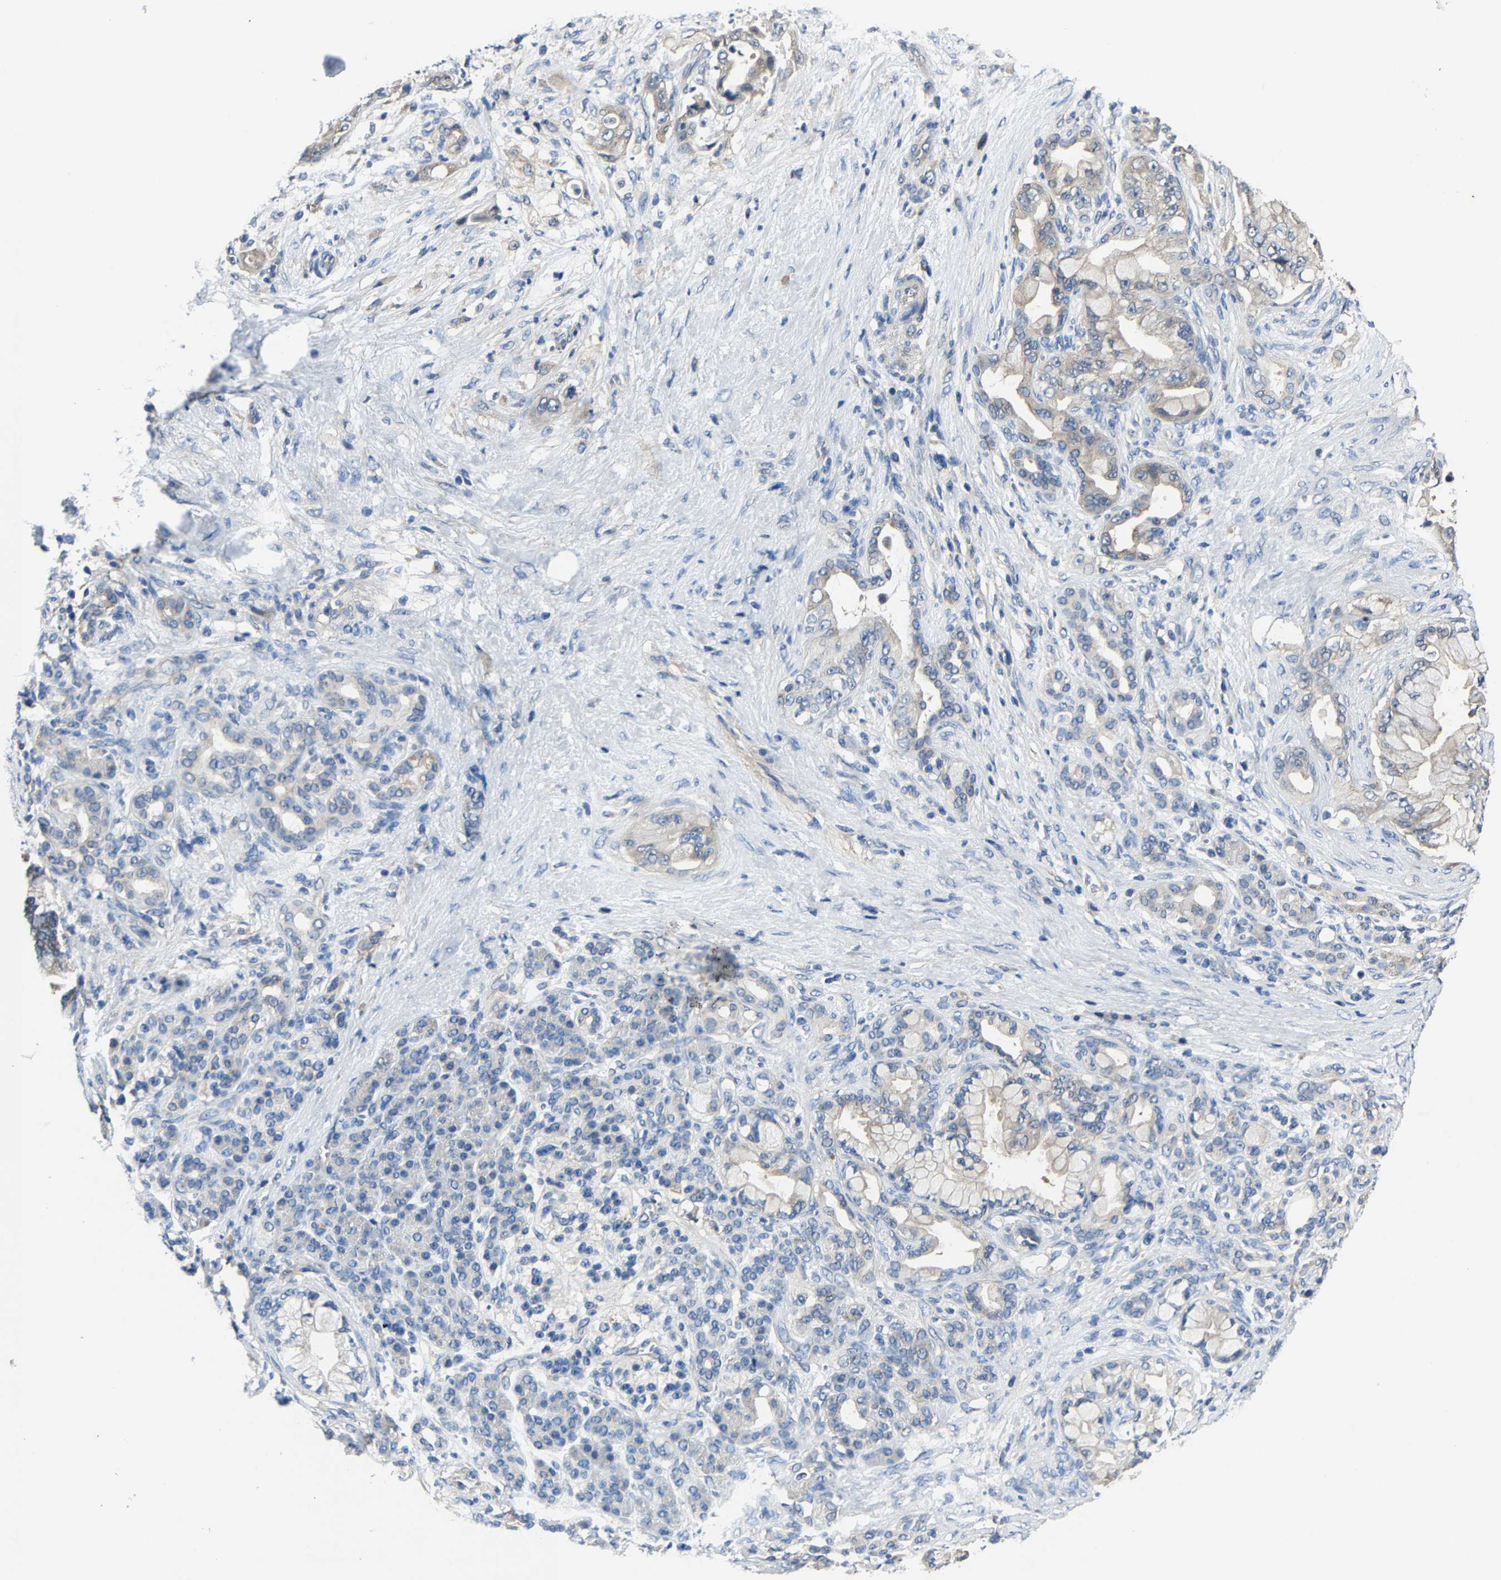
{"staining": {"intensity": "weak", "quantity": "<25%", "location": "cytoplasmic/membranous"}, "tissue": "pancreatic cancer", "cell_type": "Tumor cells", "image_type": "cancer", "snomed": [{"axis": "morphology", "description": "Adenocarcinoma, NOS"}, {"axis": "topography", "description": "Pancreas"}], "caption": "Immunohistochemistry (IHC) photomicrograph of pancreatic cancer stained for a protein (brown), which displays no expression in tumor cells.", "gene": "STRBP", "patient": {"sex": "male", "age": 59}}